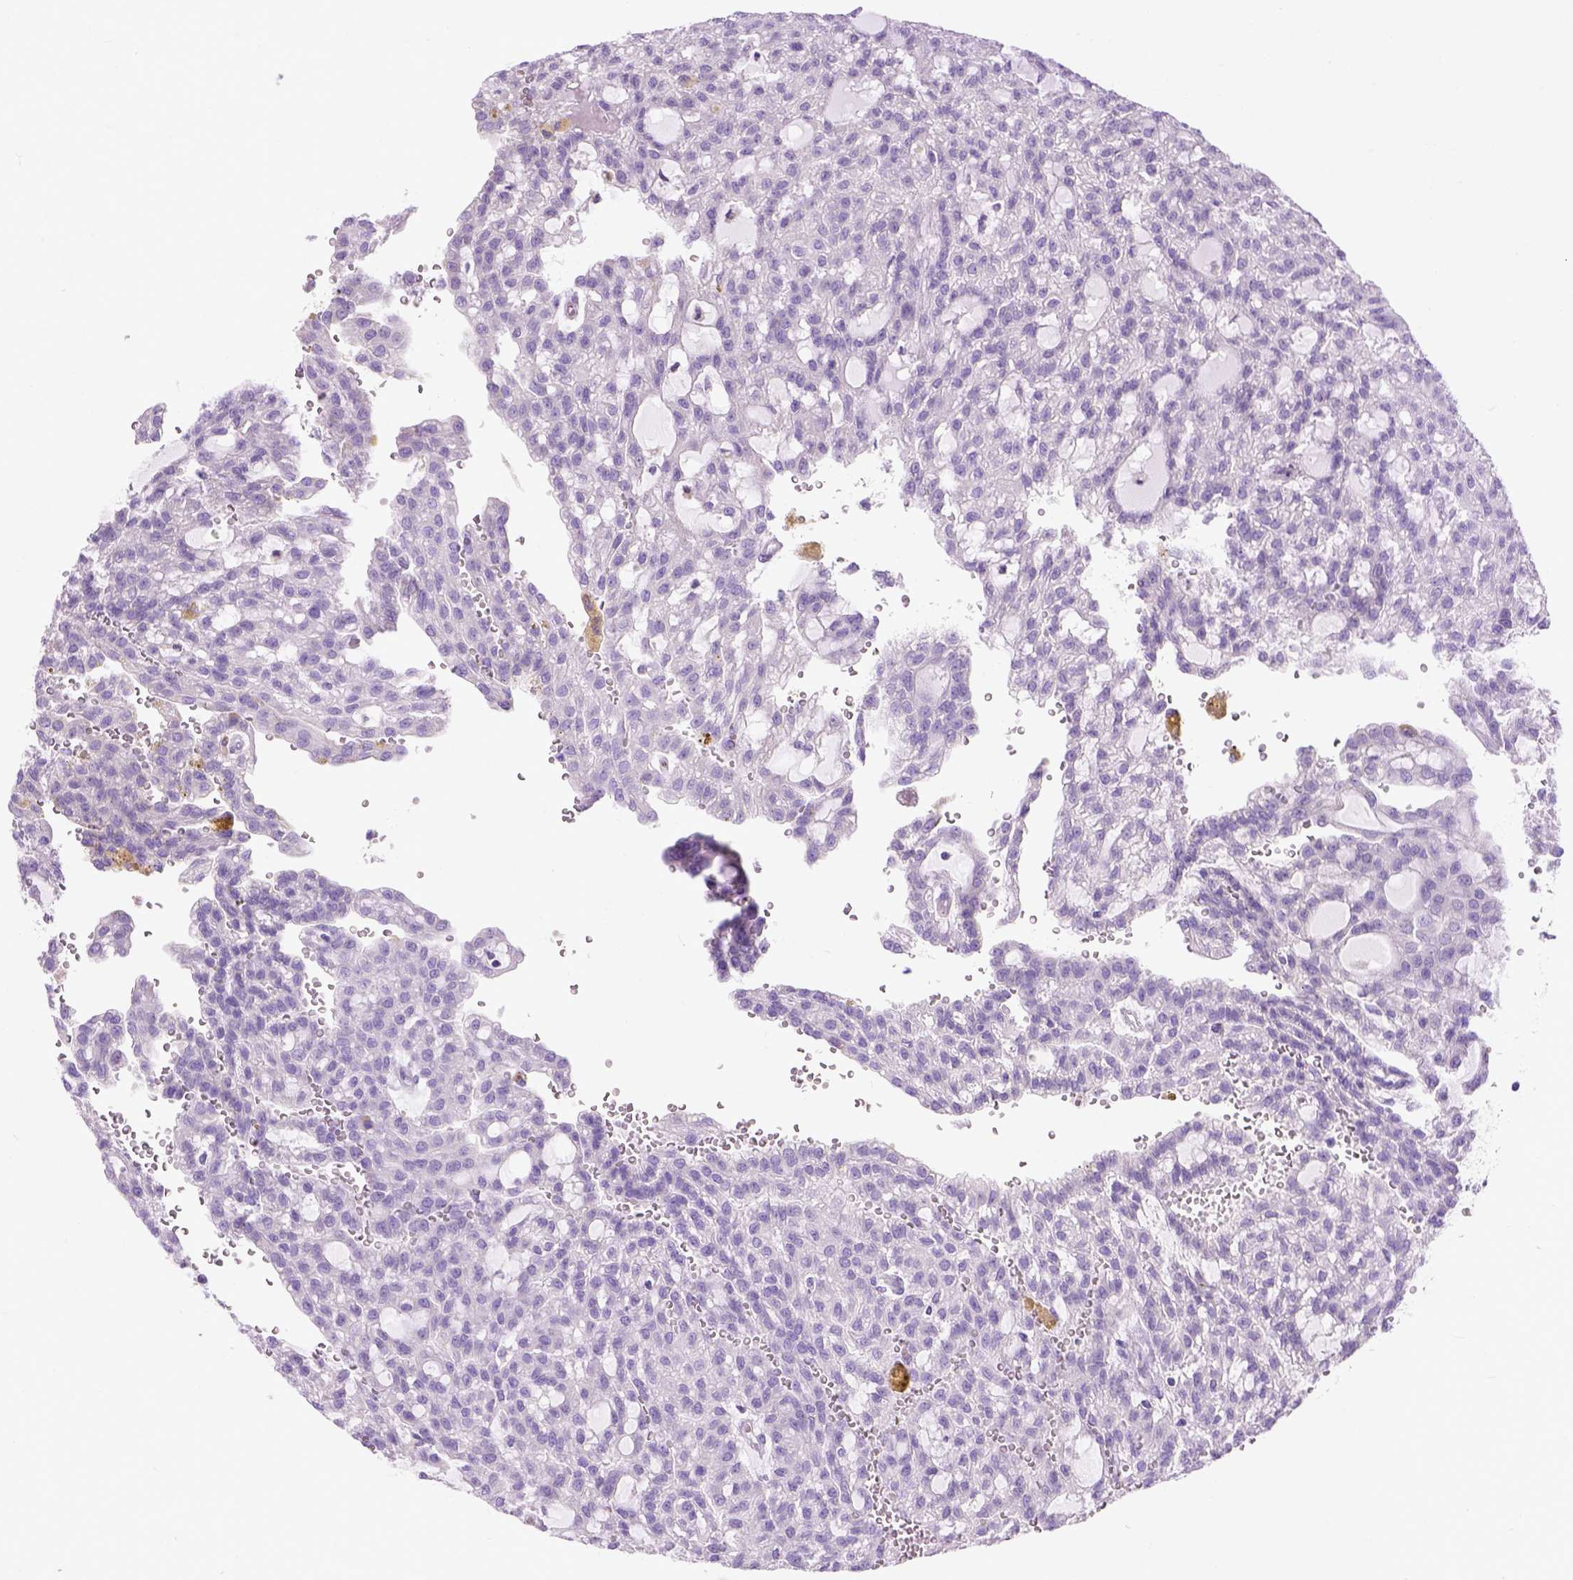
{"staining": {"intensity": "negative", "quantity": "none", "location": "none"}, "tissue": "renal cancer", "cell_type": "Tumor cells", "image_type": "cancer", "snomed": [{"axis": "morphology", "description": "Adenocarcinoma, NOS"}, {"axis": "topography", "description": "Kidney"}], "caption": "IHC of human renal cancer (adenocarcinoma) shows no positivity in tumor cells. (Brightfield microscopy of DAB immunohistochemistry (IHC) at high magnification).", "gene": "ODAD3", "patient": {"sex": "male", "age": 63}}